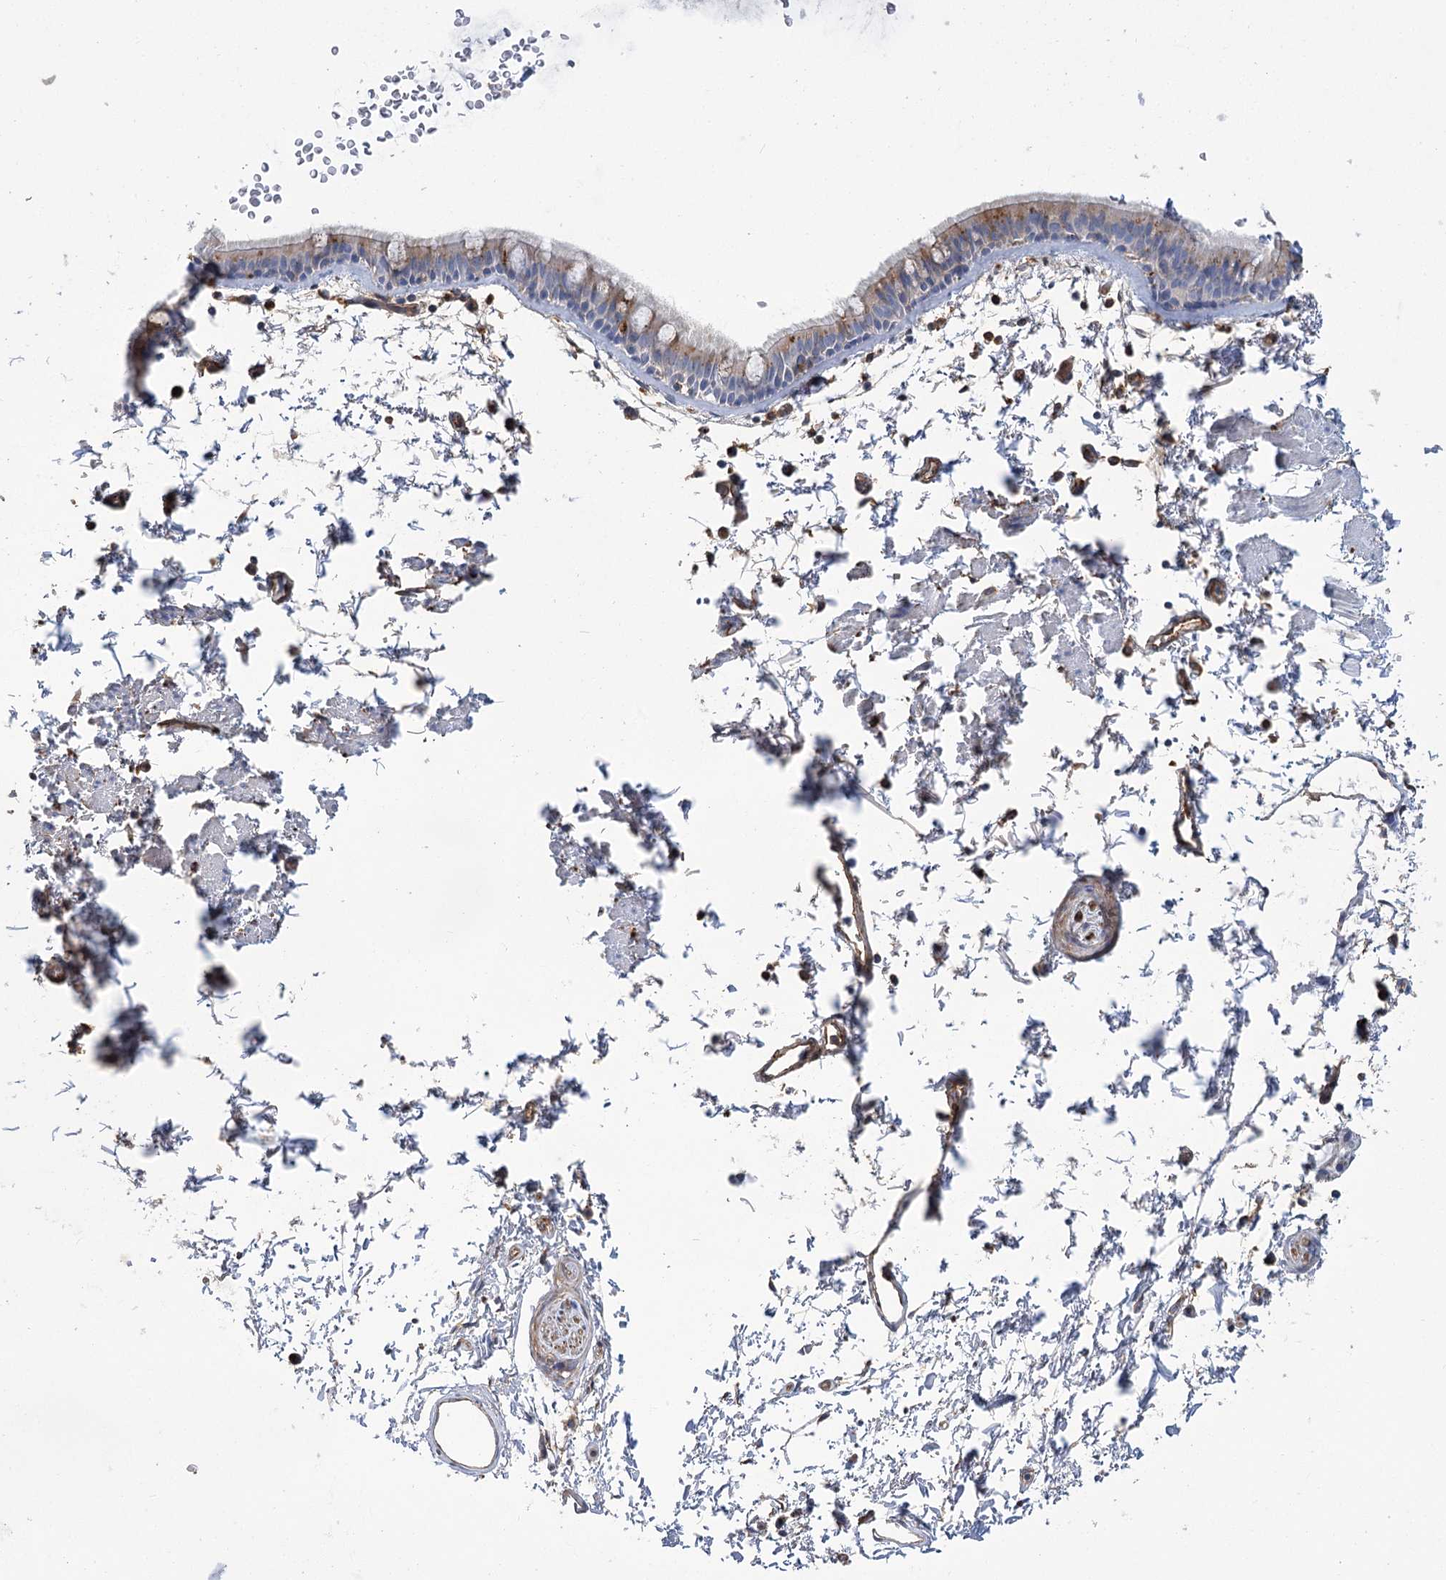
{"staining": {"intensity": "weak", "quantity": "25%-75%", "location": "cytoplasmic/membranous"}, "tissue": "bronchus", "cell_type": "Respiratory epithelial cells", "image_type": "normal", "snomed": [{"axis": "morphology", "description": "Normal tissue, NOS"}, {"axis": "topography", "description": "Lymph node"}, {"axis": "topography", "description": "Bronchus"}], "caption": "Immunohistochemical staining of normal human bronchus exhibits 25%-75% levels of weak cytoplasmic/membranous protein expression in about 25%-75% of respiratory epithelial cells.", "gene": "GUSB", "patient": {"sex": "female", "age": 70}}